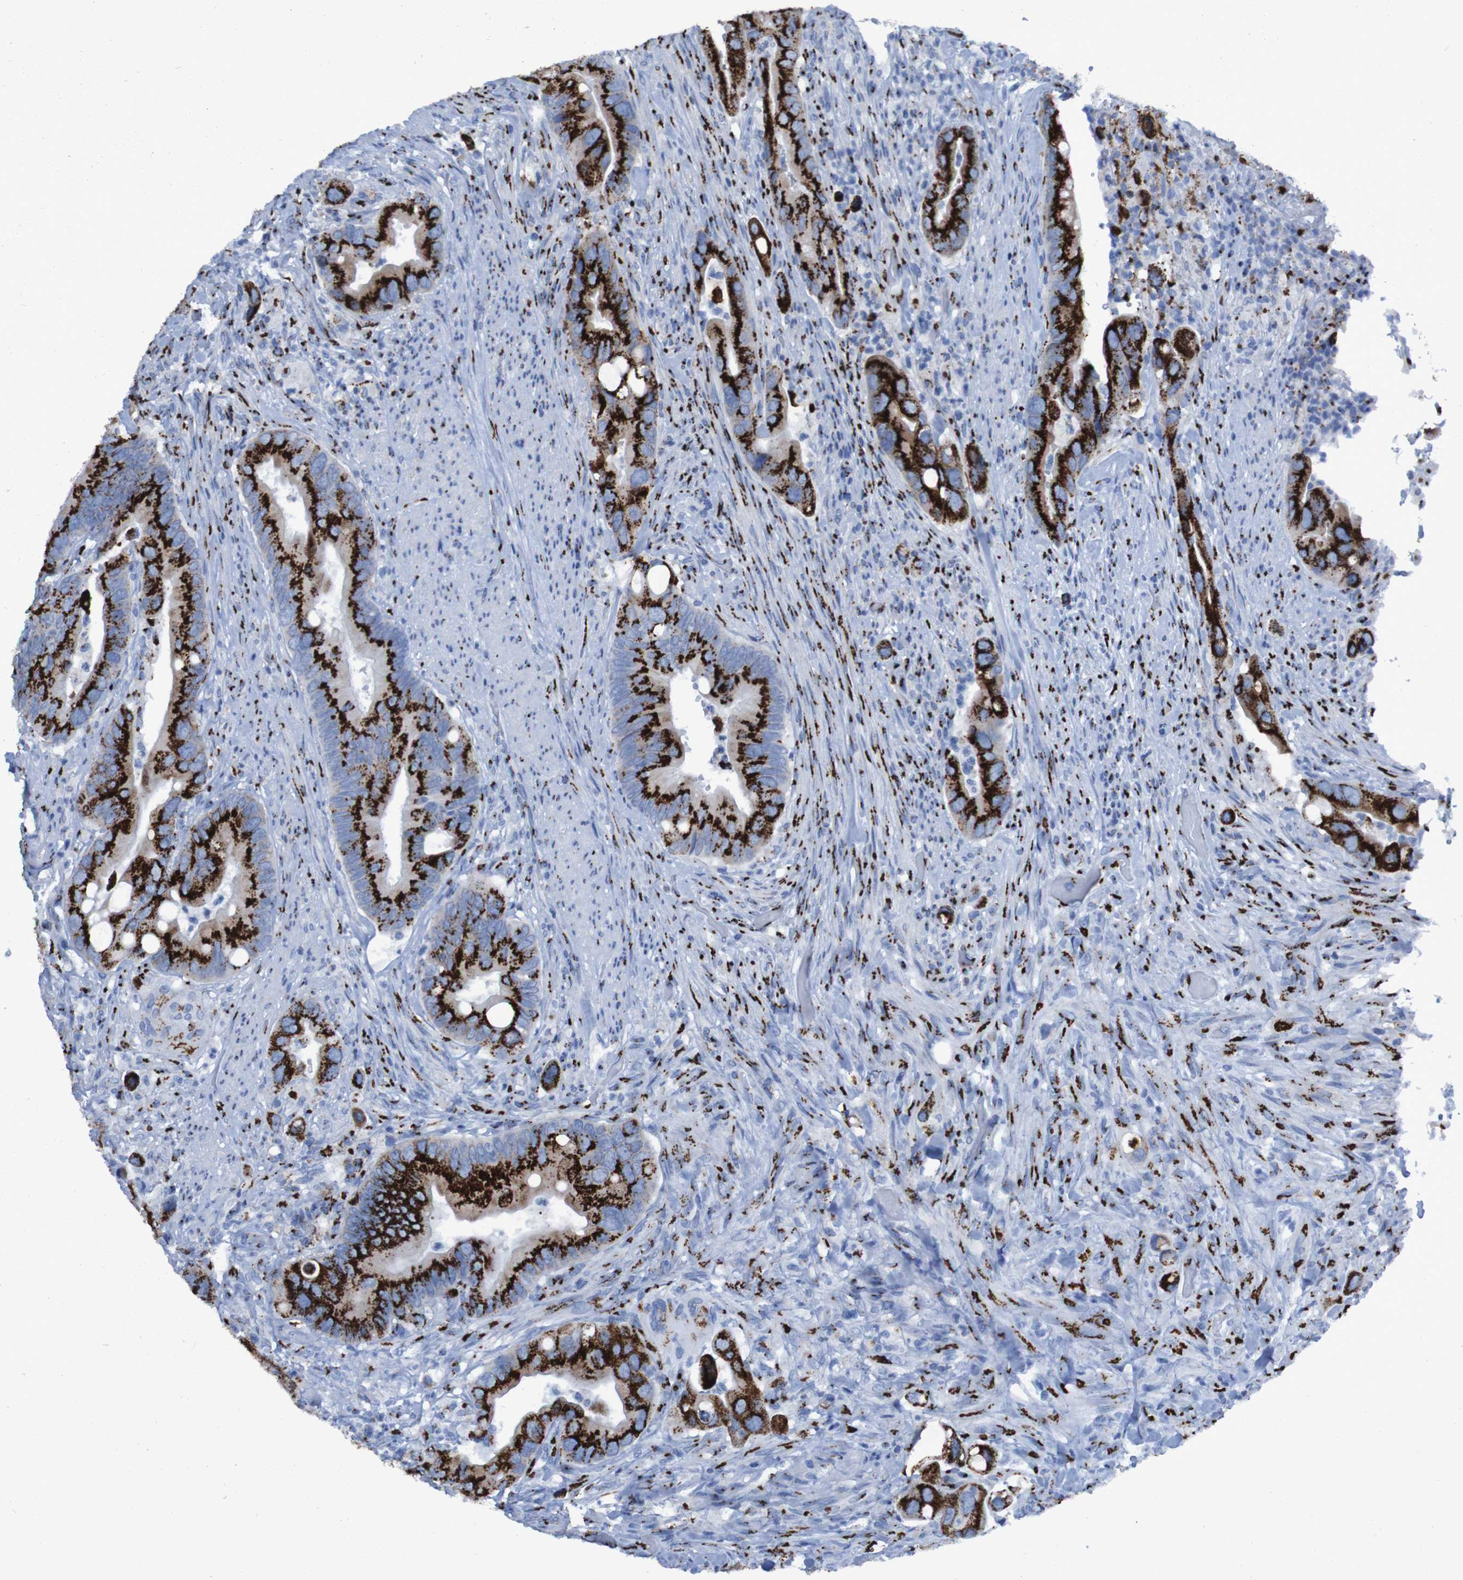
{"staining": {"intensity": "strong", "quantity": ">75%", "location": "cytoplasmic/membranous"}, "tissue": "colorectal cancer", "cell_type": "Tumor cells", "image_type": "cancer", "snomed": [{"axis": "morphology", "description": "Adenocarcinoma, NOS"}, {"axis": "topography", "description": "Rectum"}], "caption": "Colorectal cancer stained with immunohistochemistry (IHC) shows strong cytoplasmic/membranous positivity in about >75% of tumor cells. (DAB = brown stain, brightfield microscopy at high magnification).", "gene": "GOLM1", "patient": {"sex": "female", "age": 57}}